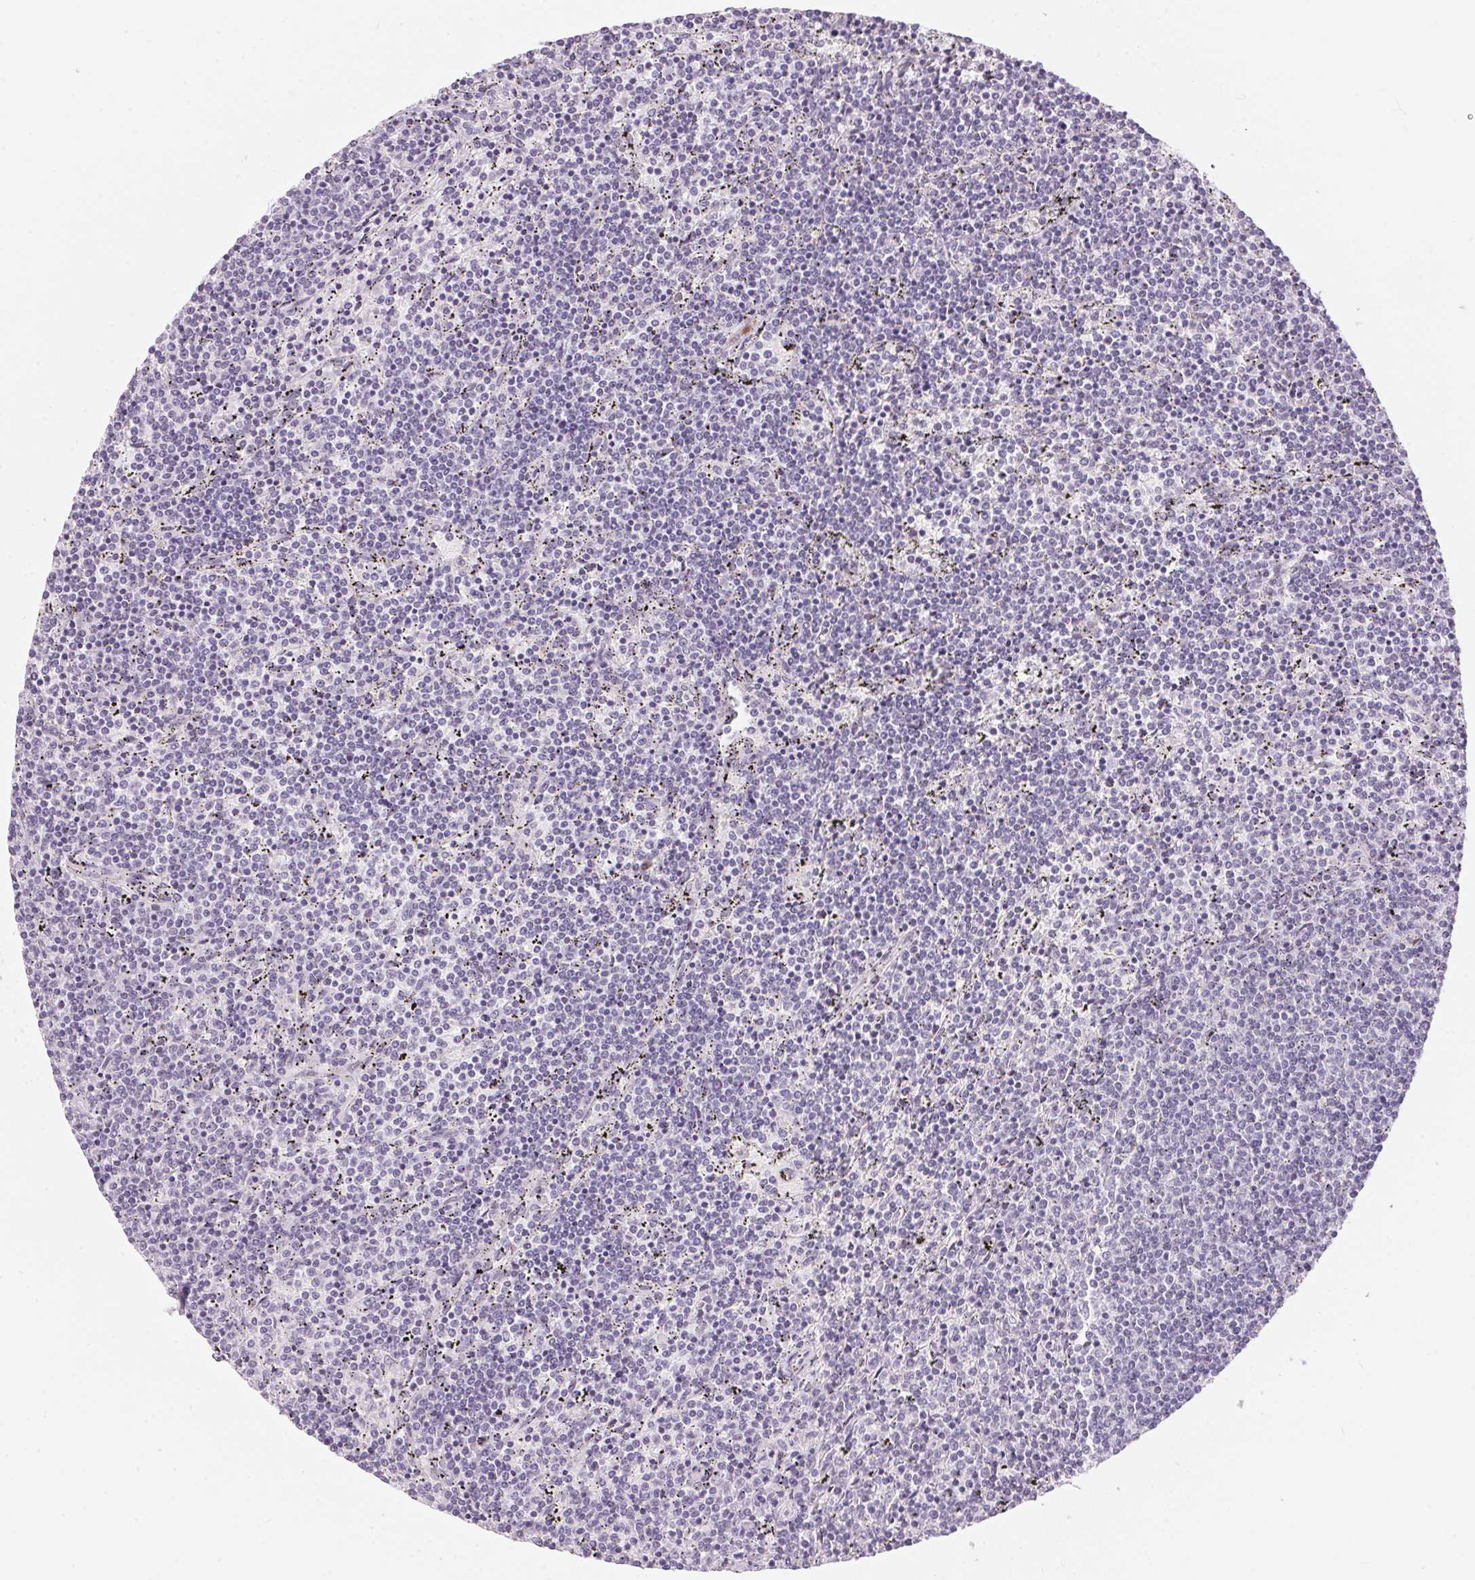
{"staining": {"intensity": "negative", "quantity": "none", "location": "none"}, "tissue": "lymphoma", "cell_type": "Tumor cells", "image_type": "cancer", "snomed": [{"axis": "morphology", "description": "Malignant lymphoma, non-Hodgkin's type, Low grade"}, {"axis": "topography", "description": "Spleen"}], "caption": "Tumor cells show no significant protein positivity in lymphoma.", "gene": "CADPS", "patient": {"sex": "female", "age": 50}}